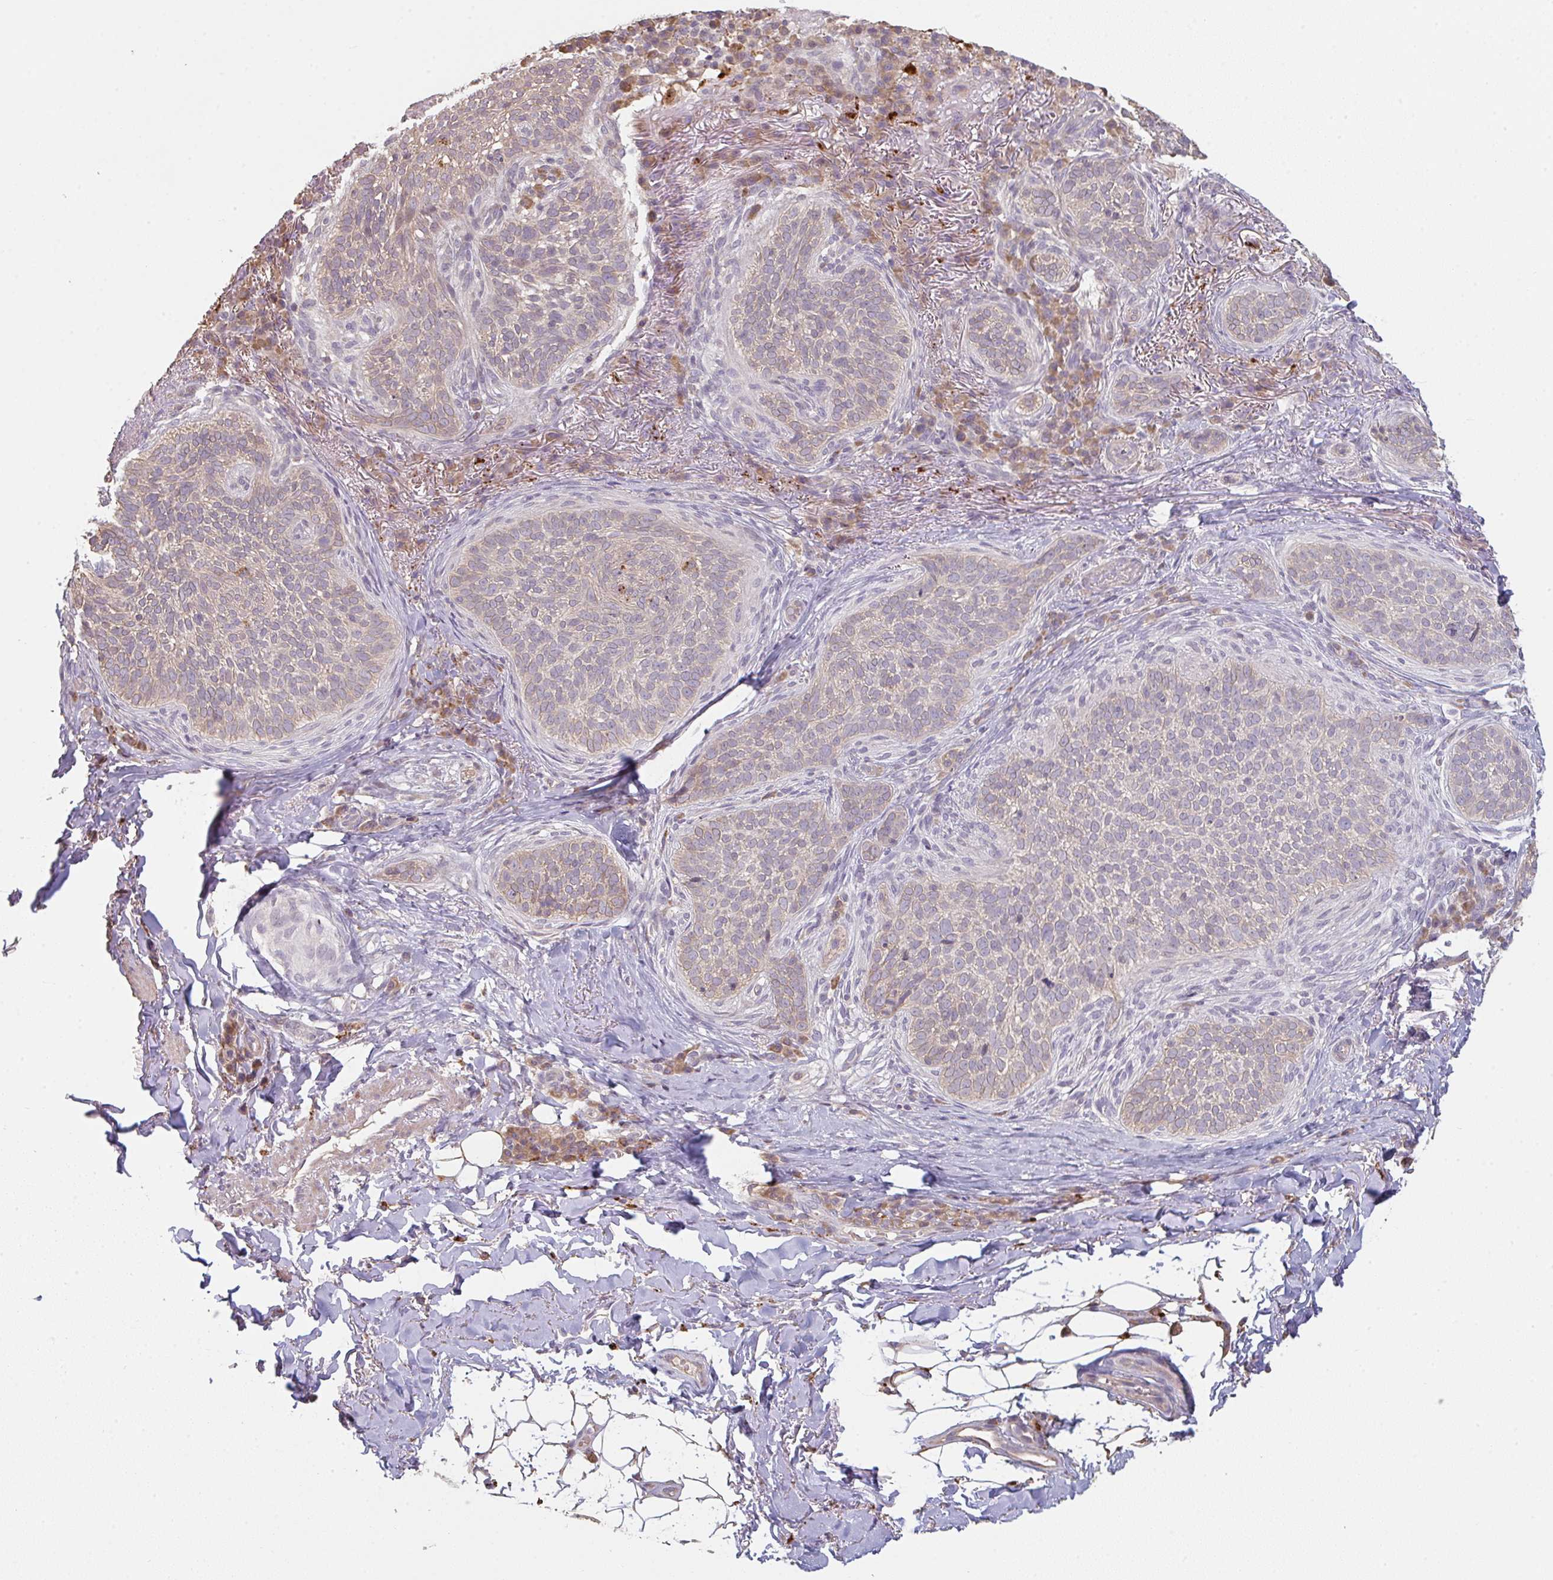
{"staining": {"intensity": "negative", "quantity": "none", "location": "none"}, "tissue": "skin cancer", "cell_type": "Tumor cells", "image_type": "cancer", "snomed": [{"axis": "morphology", "description": "Basal cell carcinoma"}, {"axis": "topography", "description": "Skin"}, {"axis": "topography", "description": "Skin of head"}], "caption": "Immunohistochemistry of human skin cancer (basal cell carcinoma) demonstrates no staining in tumor cells. Nuclei are stained in blue.", "gene": "TMEM237", "patient": {"sex": "male", "age": 62}}